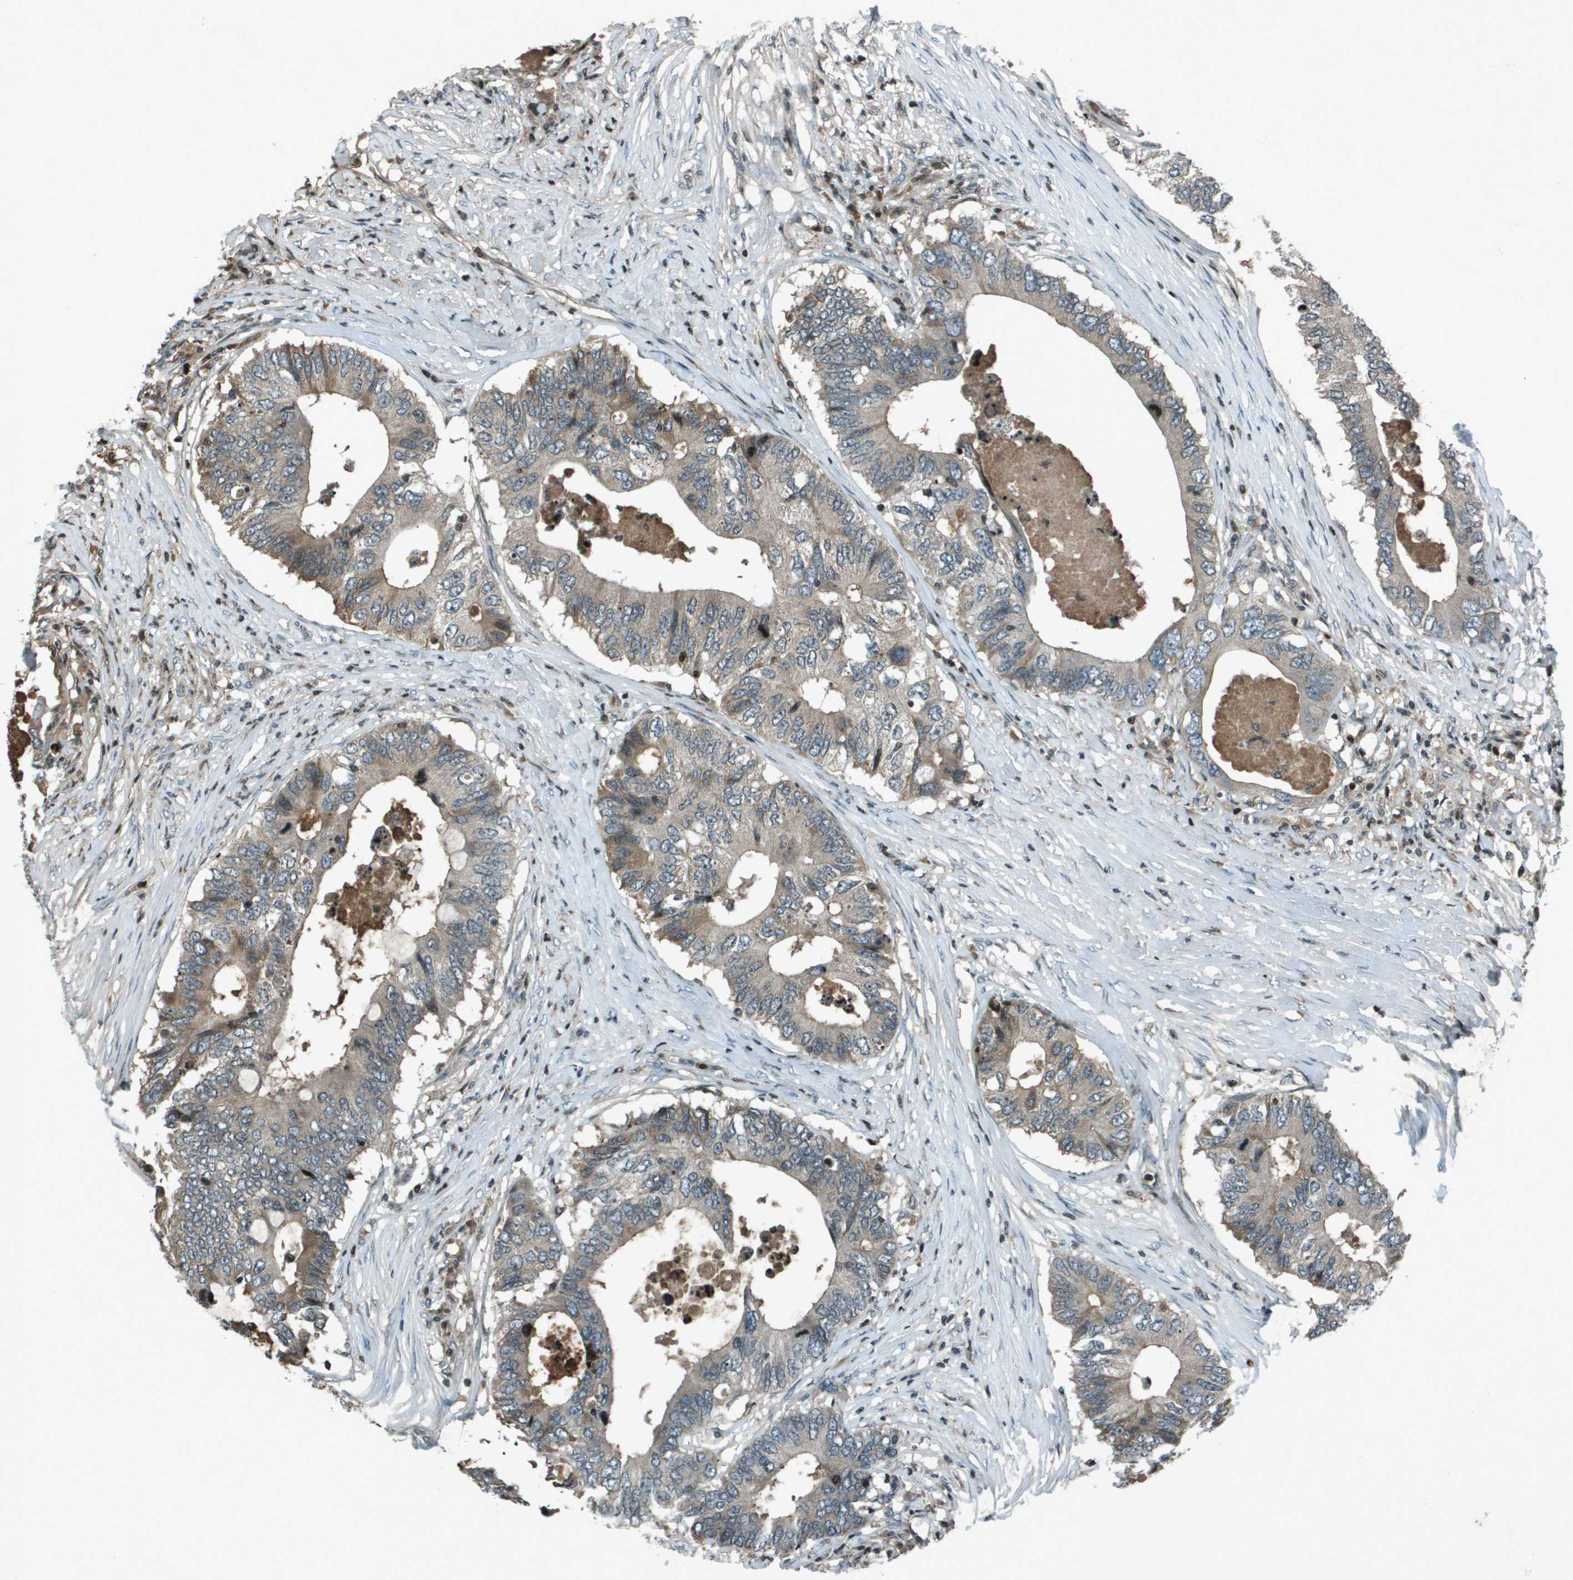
{"staining": {"intensity": "negative", "quantity": "none", "location": "none"}, "tissue": "colorectal cancer", "cell_type": "Tumor cells", "image_type": "cancer", "snomed": [{"axis": "morphology", "description": "Adenocarcinoma, NOS"}, {"axis": "topography", "description": "Colon"}], "caption": "The immunohistochemistry micrograph has no significant expression in tumor cells of colorectal cancer (adenocarcinoma) tissue. The staining was performed using DAB to visualize the protein expression in brown, while the nuclei were stained in blue with hematoxylin (Magnification: 20x).", "gene": "CXCL12", "patient": {"sex": "male", "age": 71}}